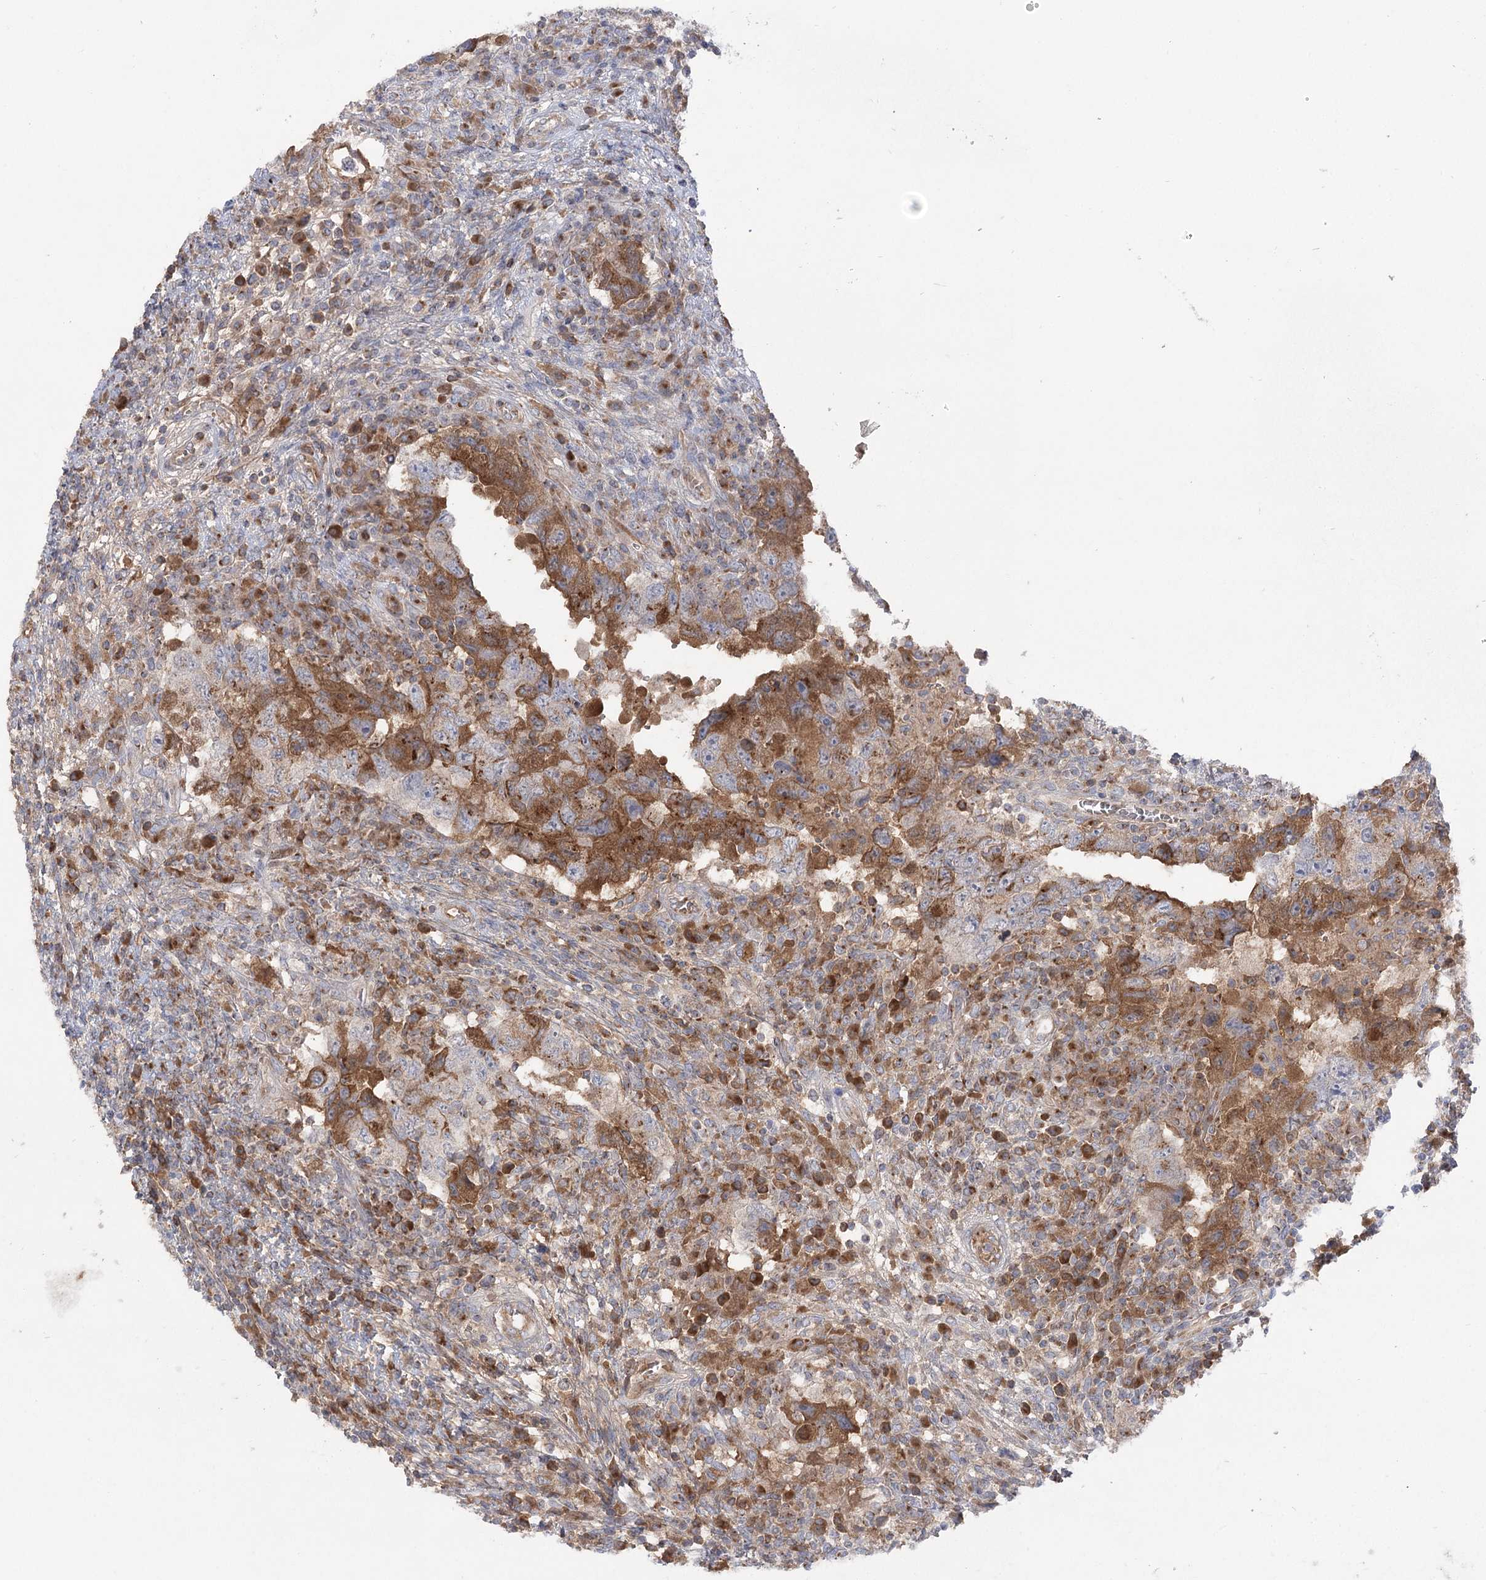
{"staining": {"intensity": "moderate", "quantity": "25%-75%", "location": "cytoplasmic/membranous"}, "tissue": "testis cancer", "cell_type": "Tumor cells", "image_type": "cancer", "snomed": [{"axis": "morphology", "description": "Carcinoma, Embryonal, NOS"}, {"axis": "topography", "description": "Testis"}], "caption": "About 25%-75% of tumor cells in testis cancer (embryonal carcinoma) display moderate cytoplasmic/membranous protein positivity as visualized by brown immunohistochemical staining.", "gene": "GBF1", "patient": {"sex": "male", "age": 26}}